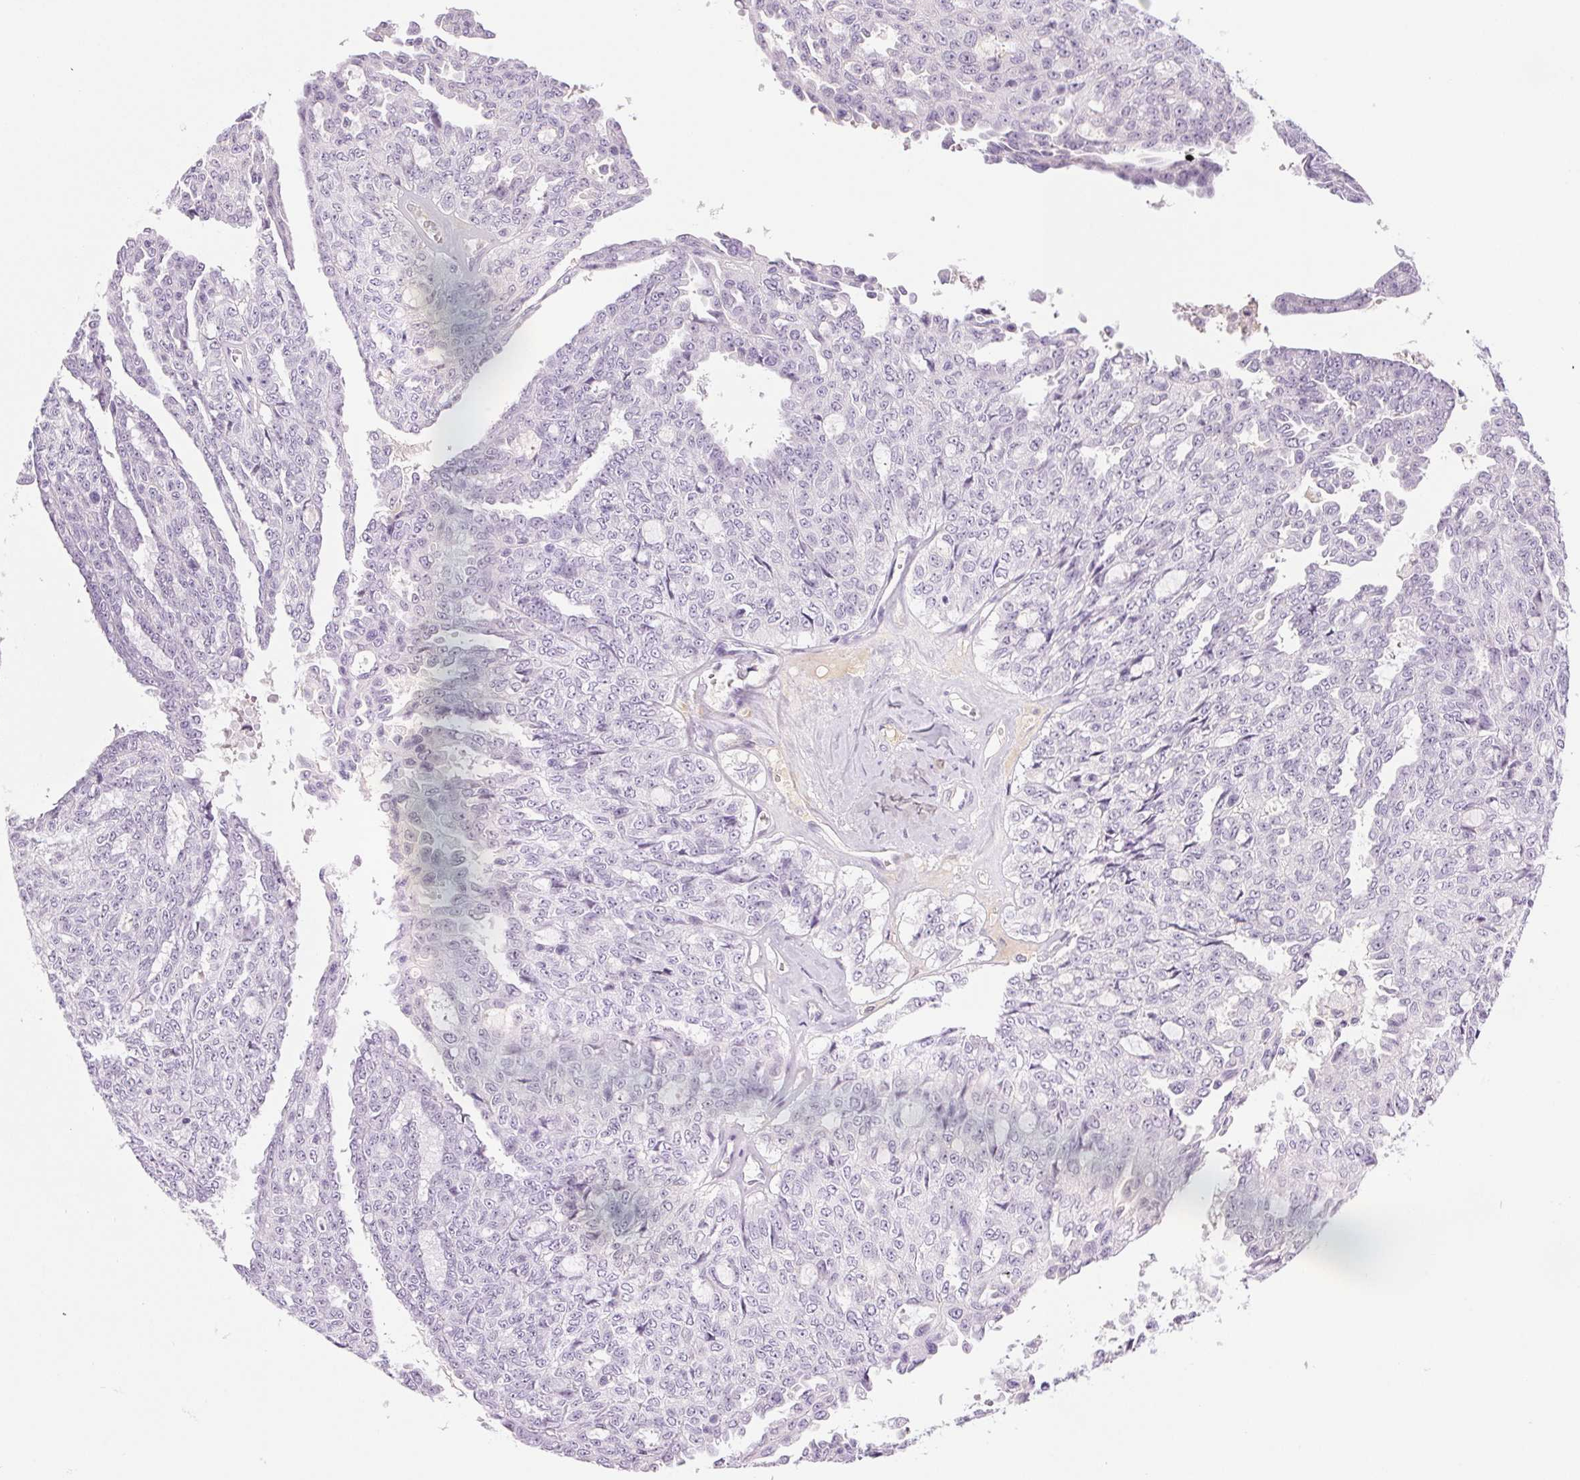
{"staining": {"intensity": "negative", "quantity": "none", "location": "none"}, "tissue": "ovarian cancer", "cell_type": "Tumor cells", "image_type": "cancer", "snomed": [{"axis": "morphology", "description": "Cystadenocarcinoma, serous, NOS"}, {"axis": "topography", "description": "Ovary"}], "caption": "Tumor cells are negative for protein expression in human ovarian serous cystadenocarcinoma.", "gene": "IFIT1B", "patient": {"sex": "female", "age": 71}}